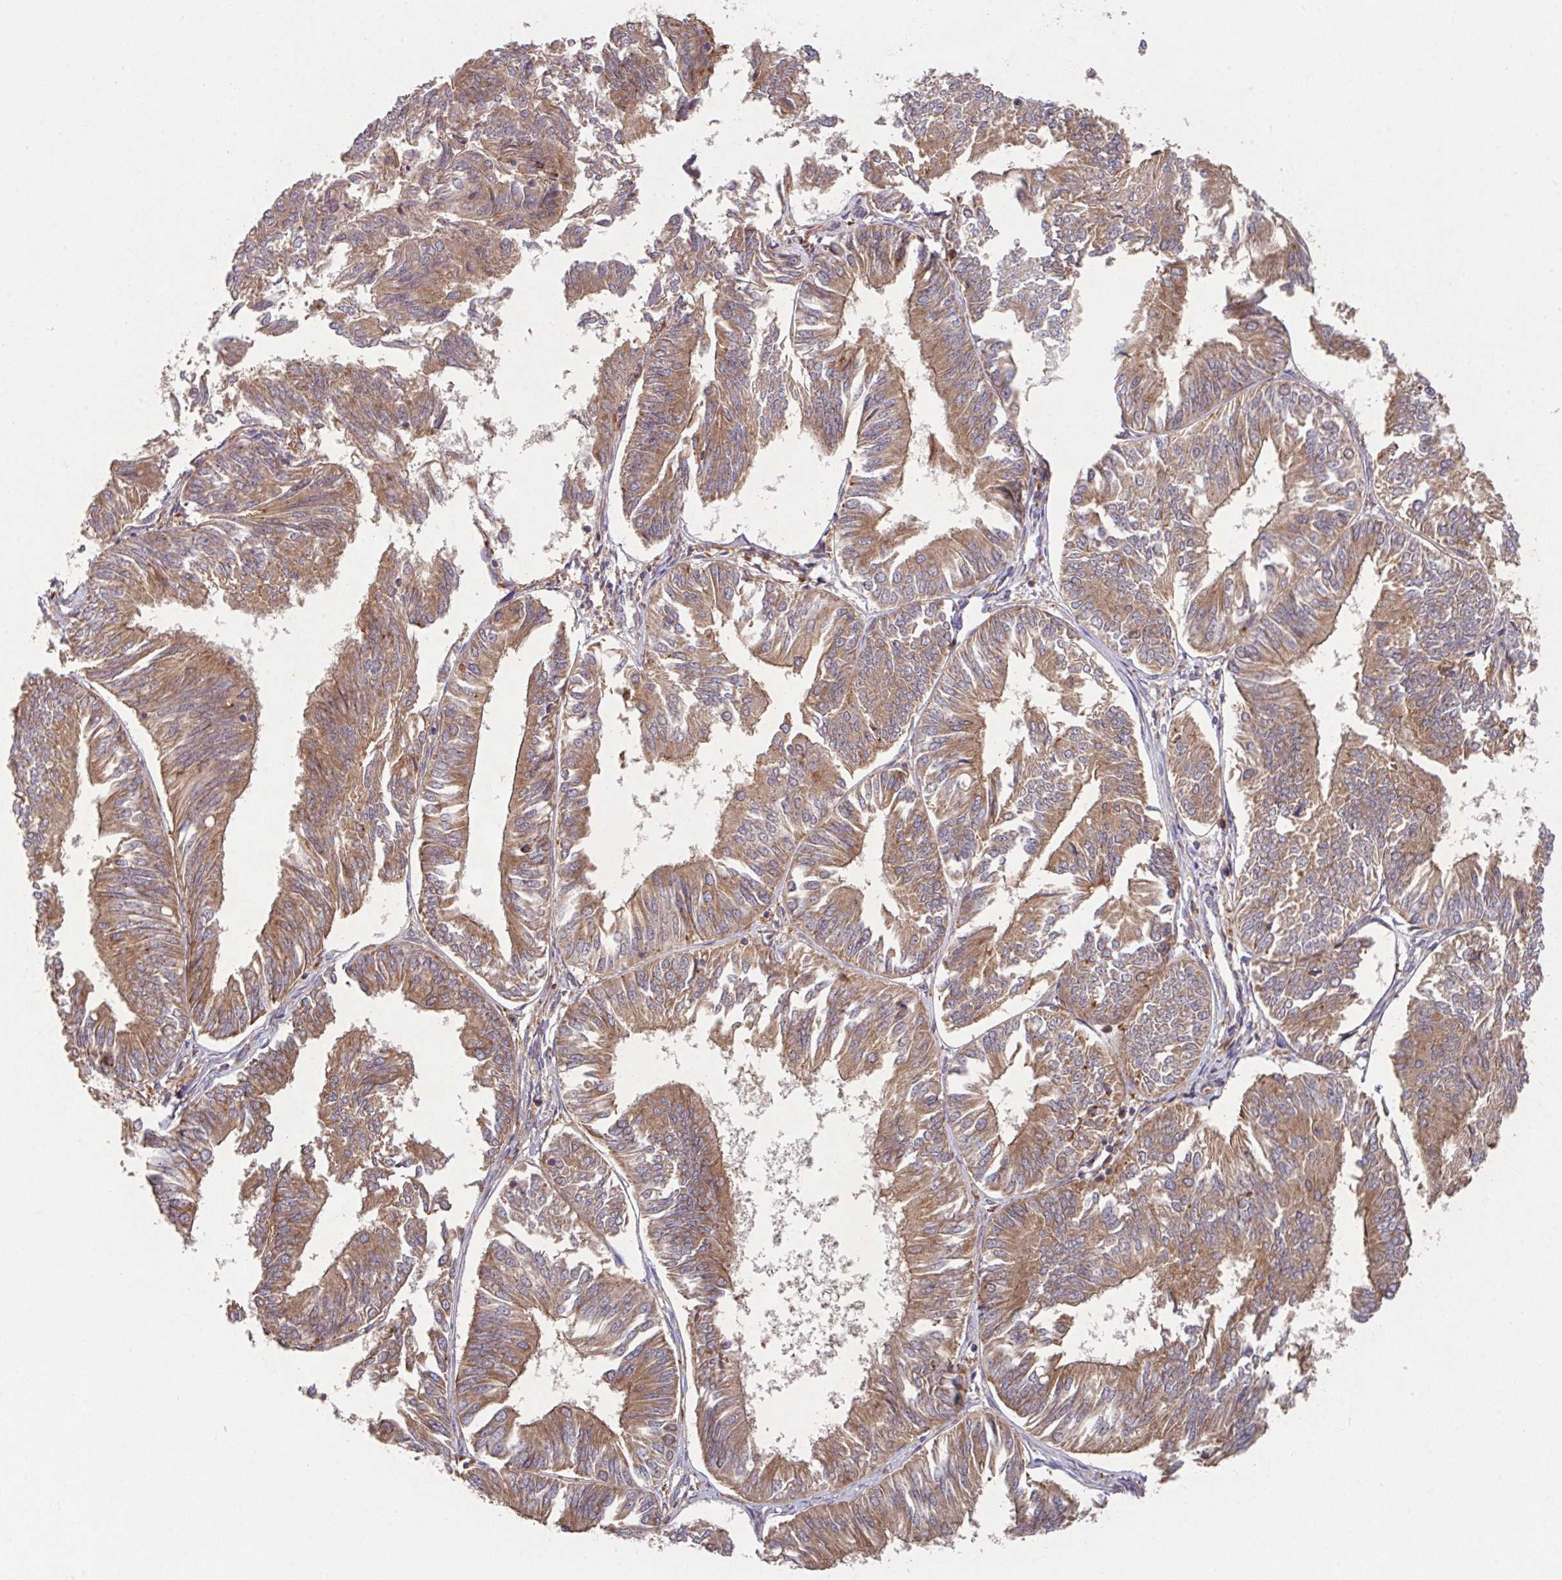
{"staining": {"intensity": "moderate", "quantity": ">75%", "location": "cytoplasmic/membranous"}, "tissue": "endometrial cancer", "cell_type": "Tumor cells", "image_type": "cancer", "snomed": [{"axis": "morphology", "description": "Adenocarcinoma, NOS"}, {"axis": "topography", "description": "Endometrium"}], "caption": "Protein staining demonstrates moderate cytoplasmic/membranous expression in approximately >75% of tumor cells in endometrial cancer. Immunohistochemistry stains the protein of interest in brown and the nuclei are stained blue.", "gene": "TRIM14", "patient": {"sex": "female", "age": 58}}